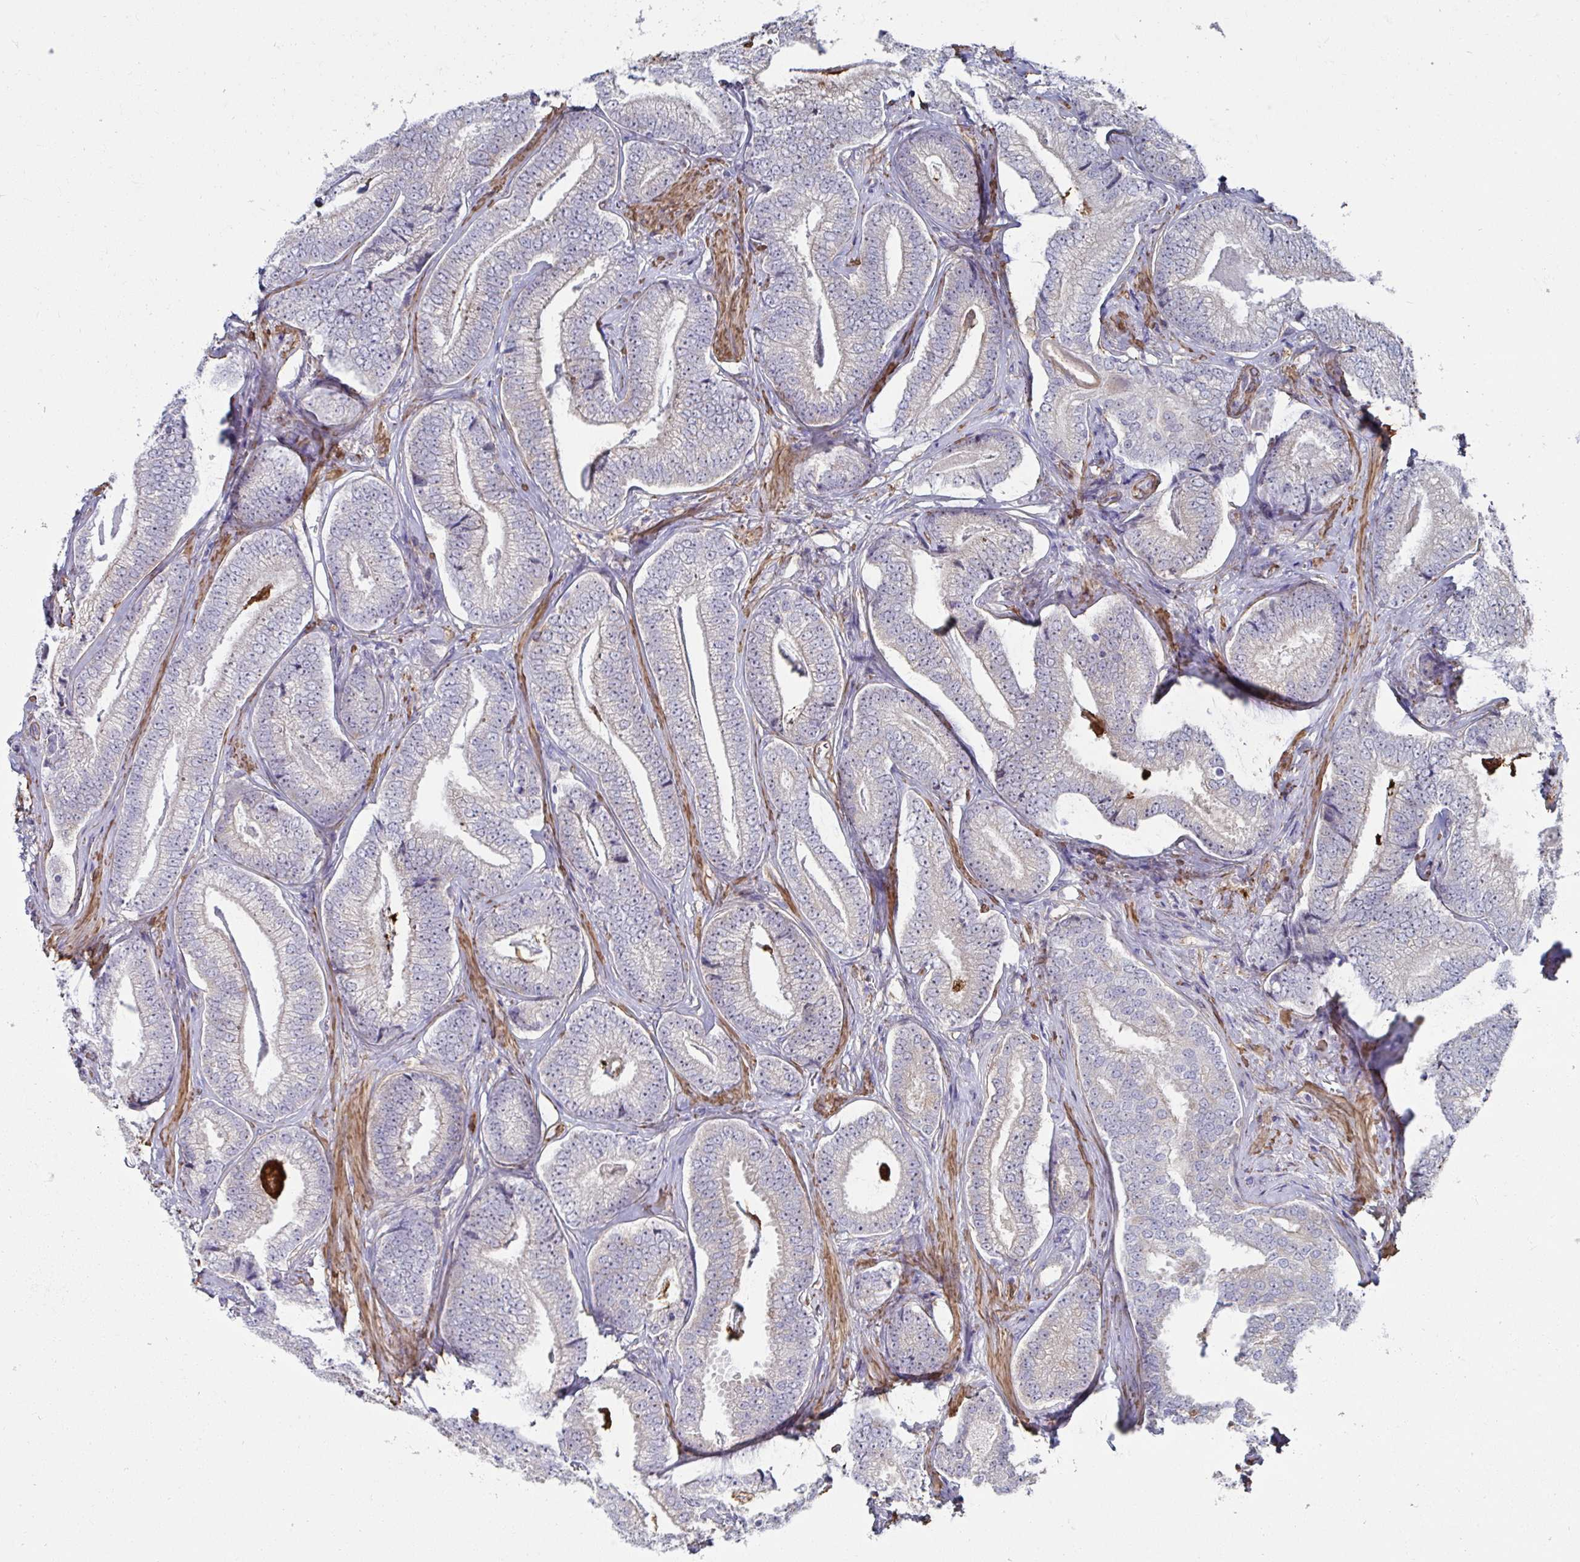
{"staining": {"intensity": "negative", "quantity": "none", "location": "none"}, "tissue": "prostate cancer", "cell_type": "Tumor cells", "image_type": "cancer", "snomed": [{"axis": "morphology", "description": "Adenocarcinoma, Low grade"}, {"axis": "topography", "description": "Prostate"}], "caption": "The histopathology image demonstrates no staining of tumor cells in adenocarcinoma (low-grade) (prostate). (DAB (3,3'-diaminobenzidine) immunohistochemistry (IHC), high magnification).", "gene": "FBXL13", "patient": {"sex": "male", "age": 63}}